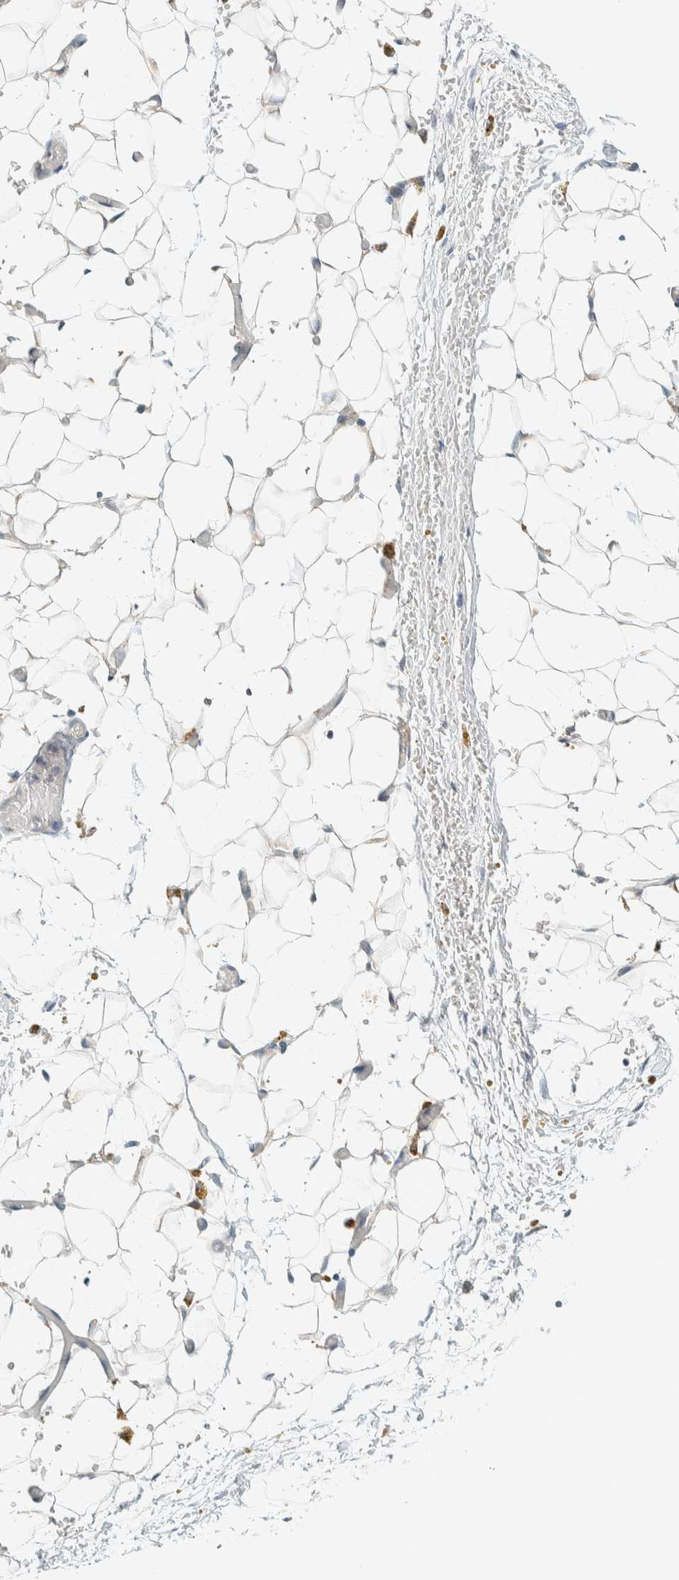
{"staining": {"intensity": "negative", "quantity": "none", "location": "none"}, "tissue": "adipose tissue", "cell_type": "Adipocytes", "image_type": "normal", "snomed": [{"axis": "morphology", "description": "Normal tissue, NOS"}, {"axis": "topography", "description": "Kidney"}, {"axis": "topography", "description": "Peripheral nerve tissue"}], "caption": "Protein analysis of benign adipose tissue shows no significant staining in adipocytes.", "gene": "SUMF2", "patient": {"sex": "male", "age": 7}}